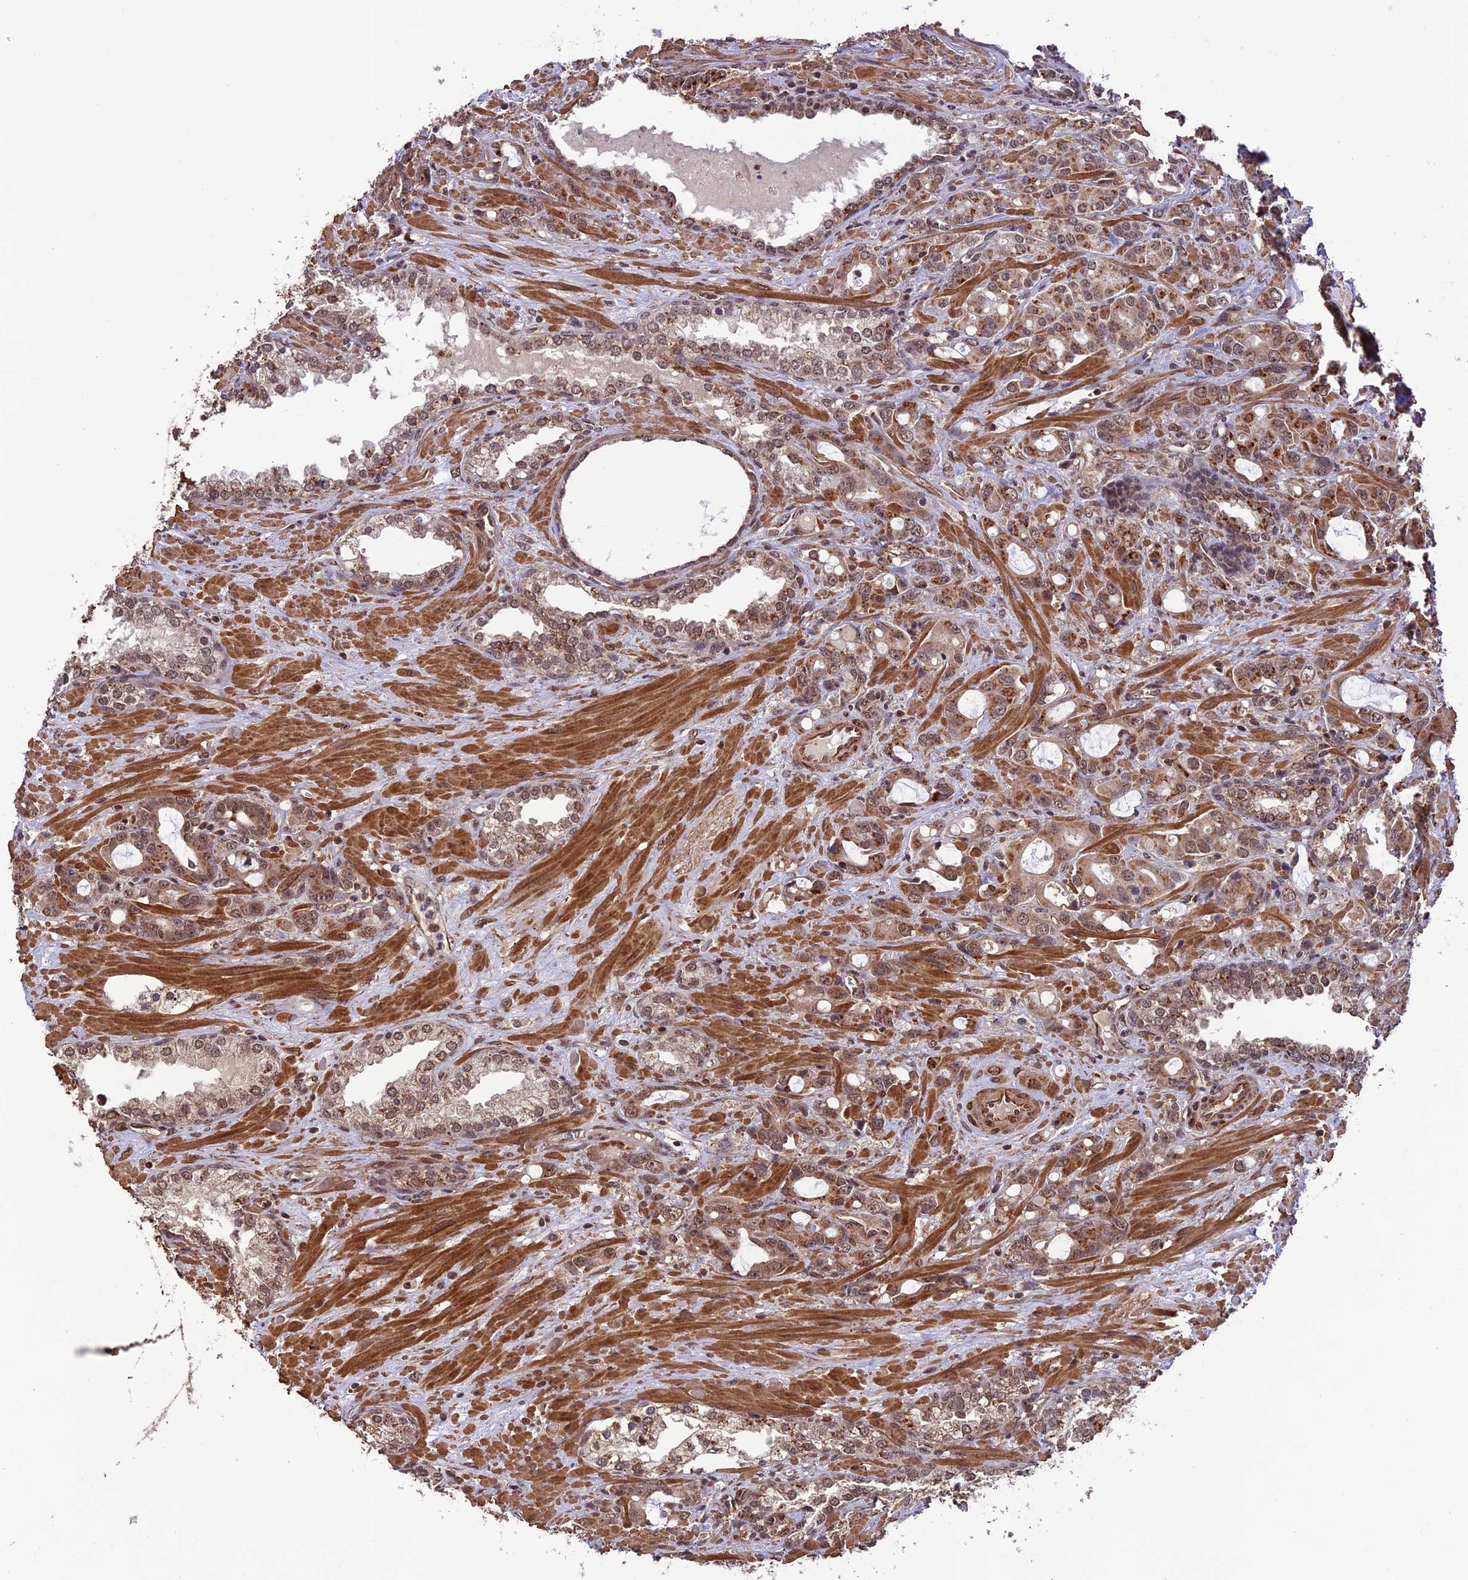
{"staining": {"intensity": "moderate", "quantity": ">75%", "location": "cytoplasmic/membranous,nuclear"}, "tissue": "prostate cancer", "cell_type": "Tumor cells", "image_type": "cancer", "snomed": [{"axis": "morphology", "description": "Adenocarcinoma, High grade"}, {"axis": "topography", "description": "Prostate"}], "caption": "Brown immunohistochemical staining in prostate cancer (adenocarcinoma (high-grade)) exhibits moderate cytoplasmic/membranous and nuclear positivity in approximately >75% of tumor cells.", "gene": "CABIN1", "patient": {"sex": "male", "age": 72}}